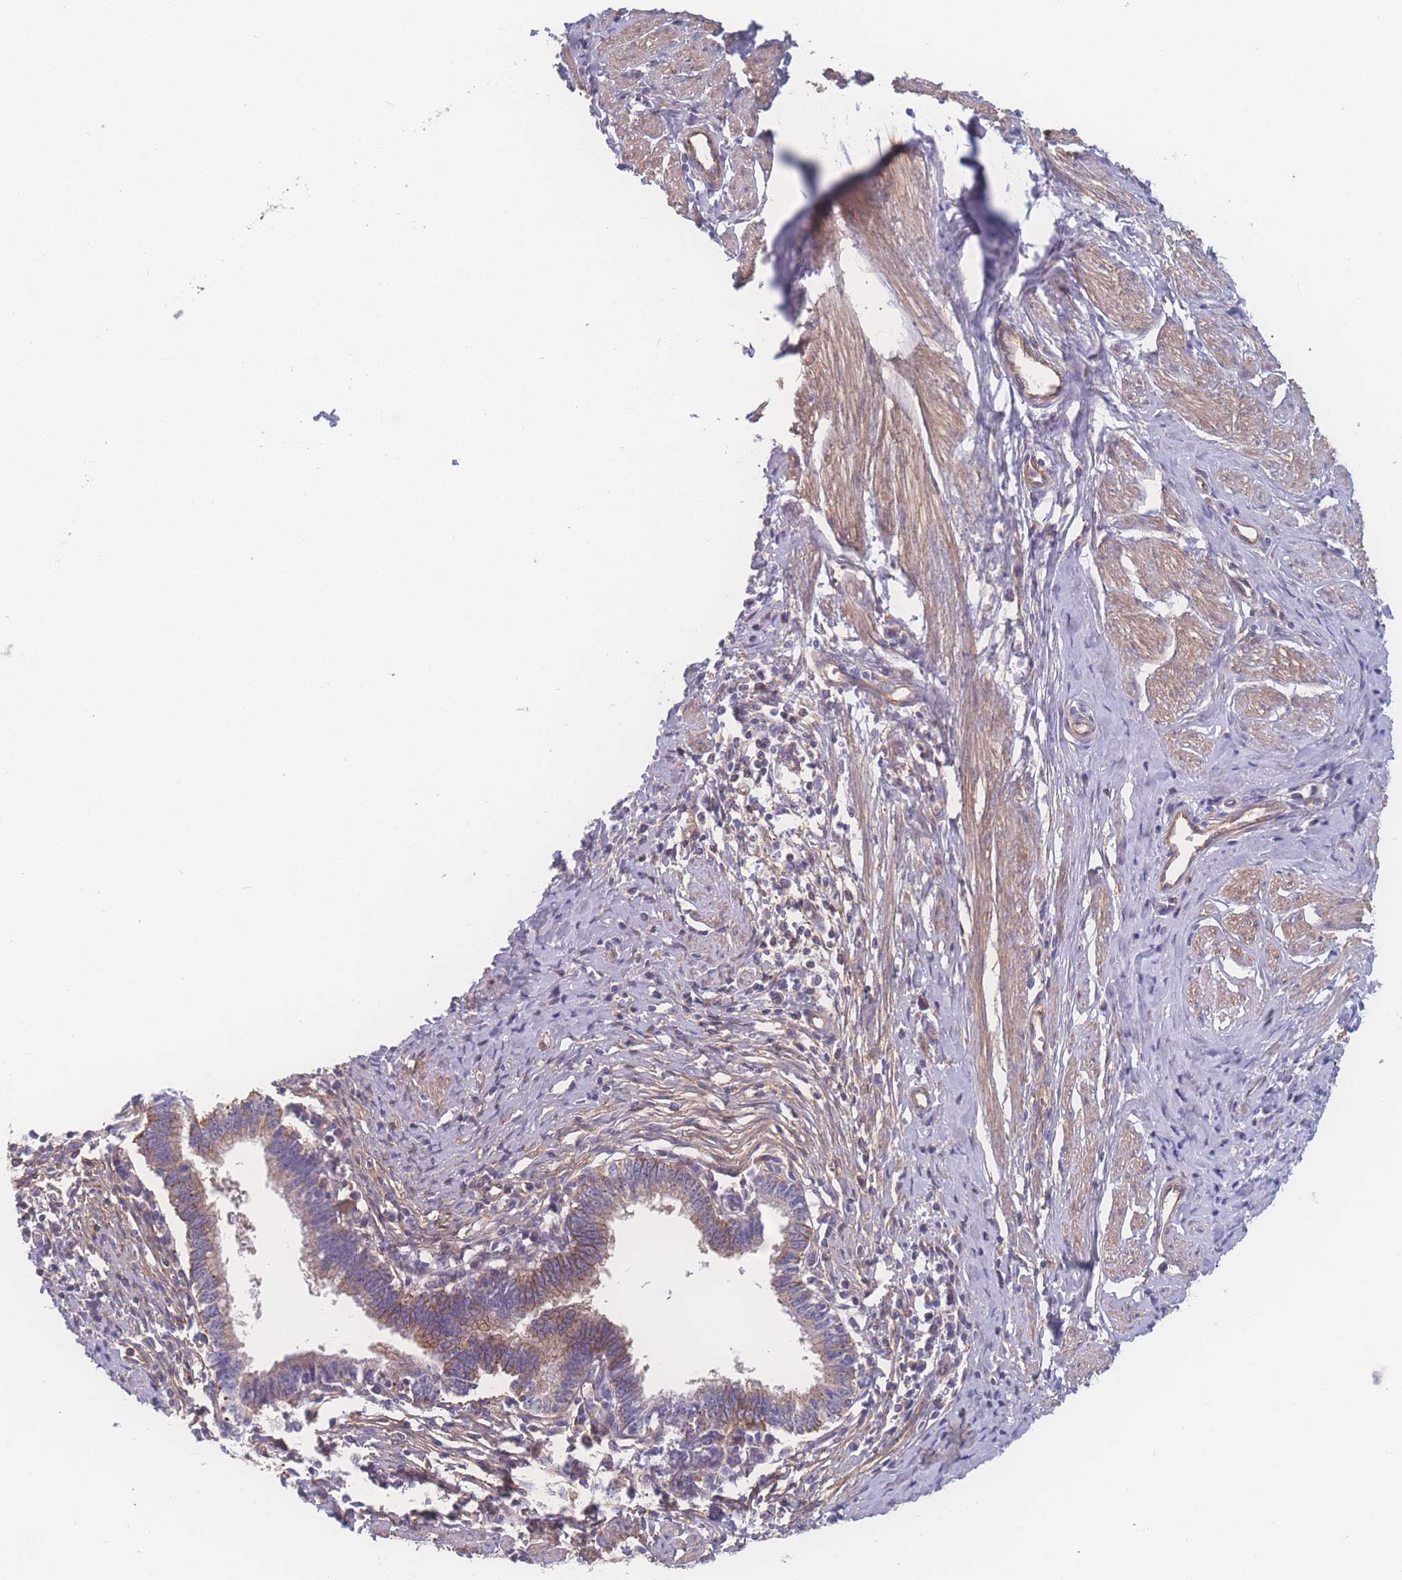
{"staining": {"intensity": "moderate", "quantity": "25%-75%", "location": "cytoplasmic/membranous"}, "tissue": "cervical cancer", "cell_type": "Tumor cells", "image_type": "cancer", "snomed": [{"axis": "morphology", "description": "Adenocarcinoma, NOS"}, {"axis": "topography", "description": "Cervix"}], "caption": "Protein expression analysis of cervical cancer (adenocarcinoma) shows moderate cytoplasmic/membranous staining in approximately 25%-75% of tumor cells.", "gene": "CFAP97", "patient": {"sex": "female", "age": 36}}